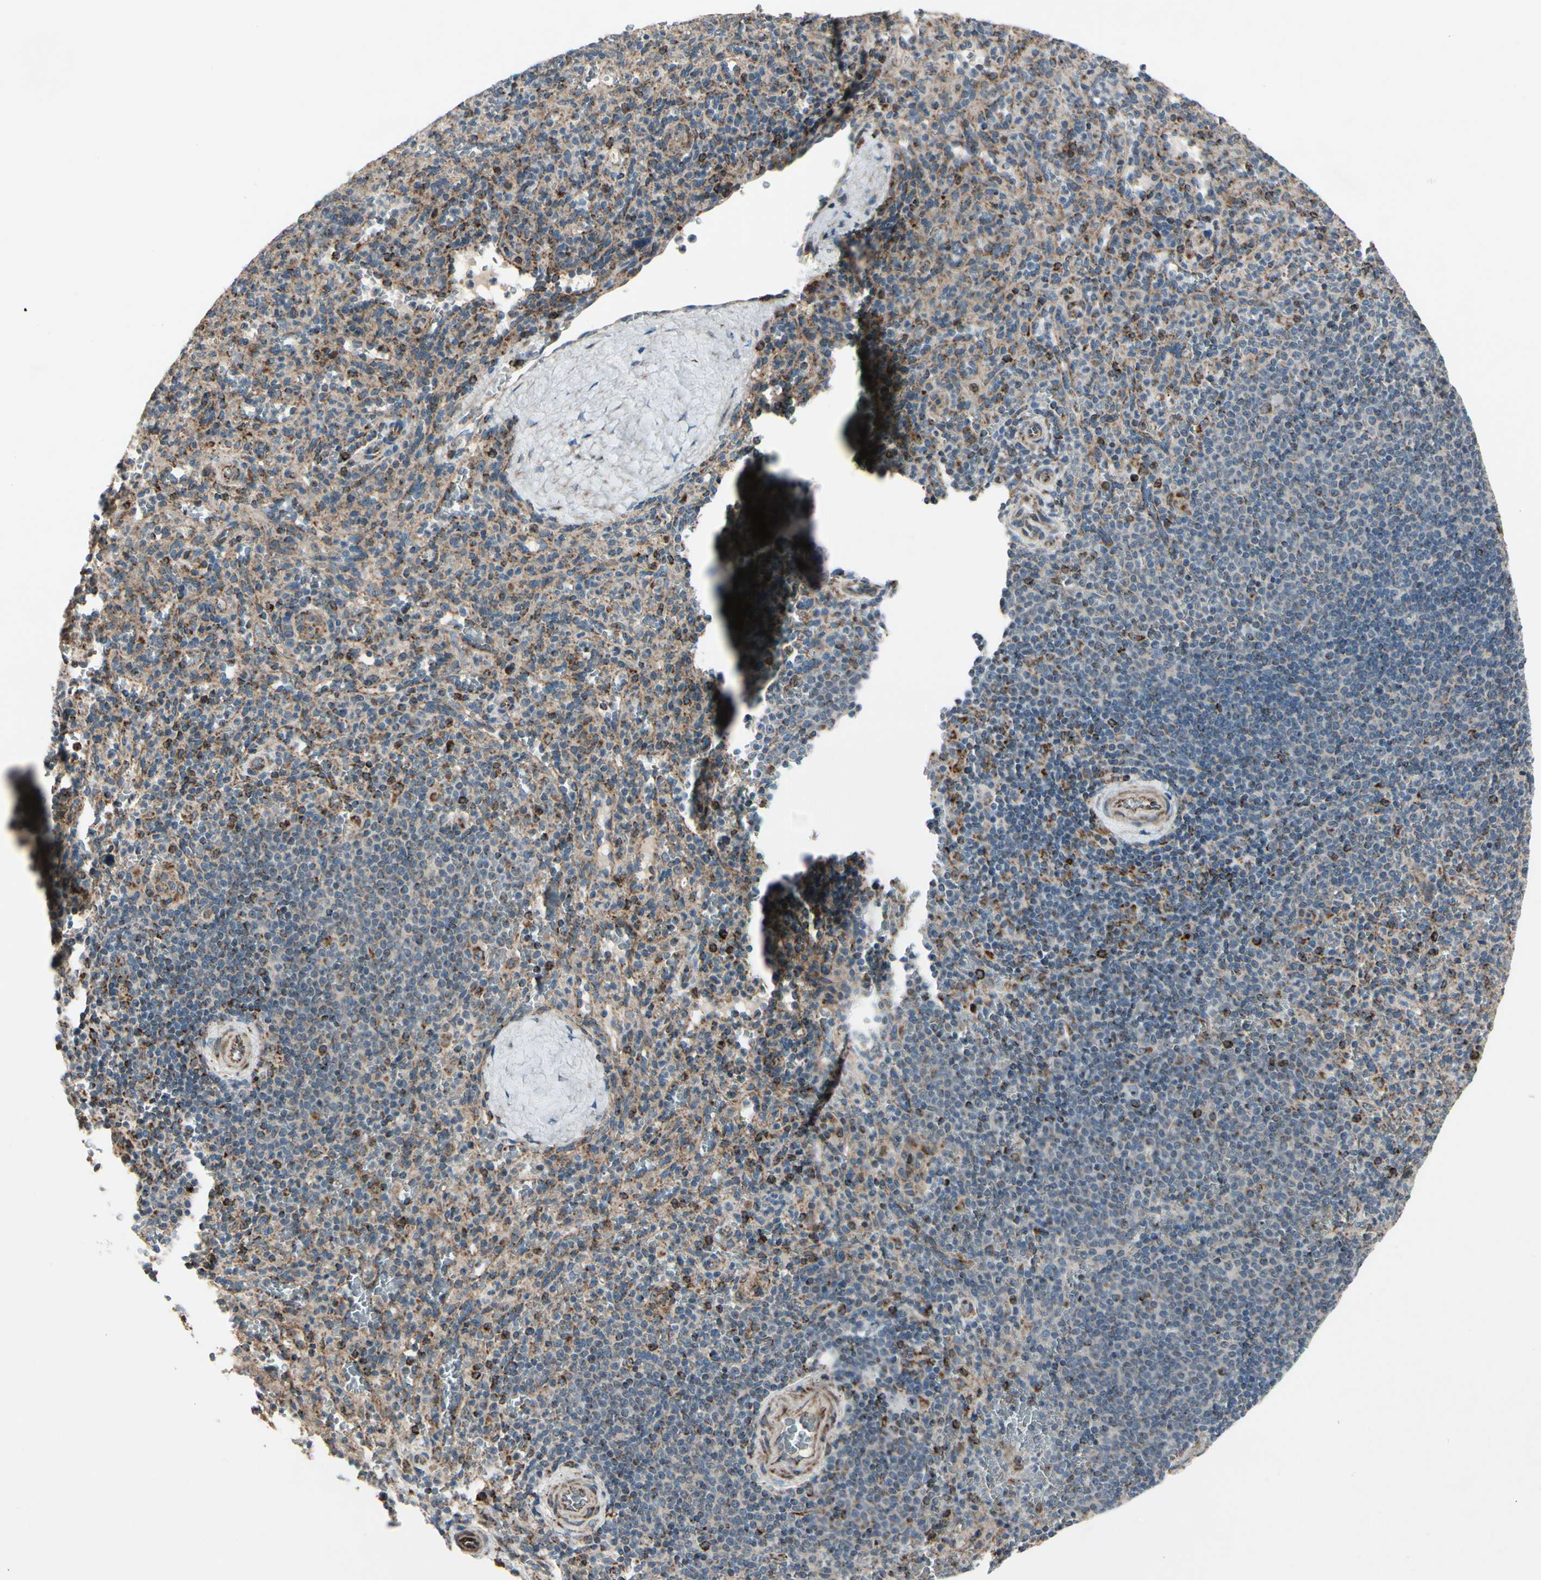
{"staining": {"intensity": "weak", "quantity": ">75%", "location": "cytoplasmic/membranous"}, "tissue": "spleen", "cell_type": "Cells in red pulp", "image_type": "normal", "snomed": [{"axis": "morphology", "description": "Normal tissue, NOS"}, {"axis": "topography", "description": "Spleen"}], "caption": "Immunohistochemical staining of unremarkable spleen shows weak cytoplasmic/membranous protein positivity in about >75% of cells in red pulp. Using DAB (3,3'-diaminobenzidine) (brown) and hematoxylin (blue) stains, captured at high magnification using brightfield microscopy.", "gene": "CPT1A", "patient": {"sex": "male", "age": 36}}